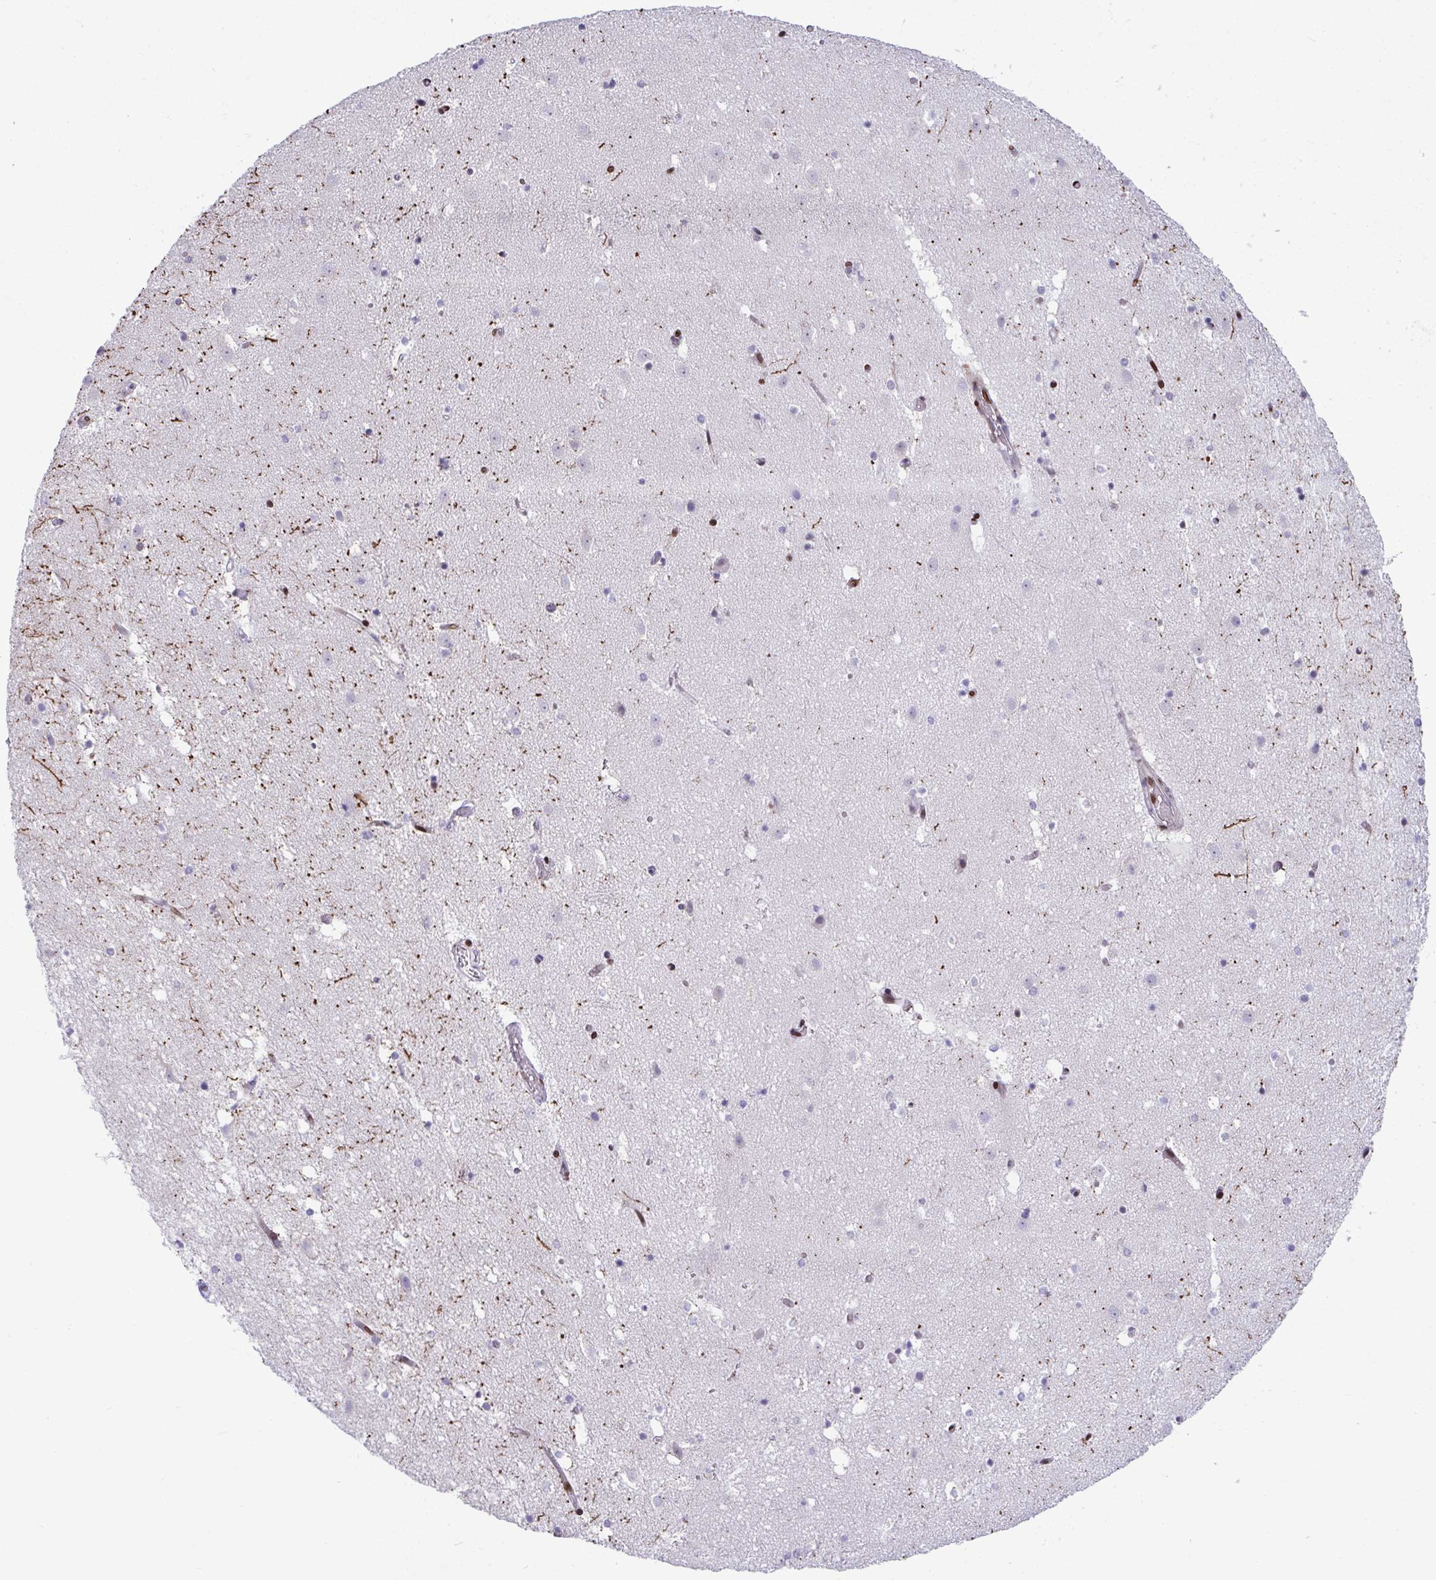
{"staining": {"intensity": "strong", "quantity": "<25%", "location": "nuclear"}, "tissue": "caudate", "cell_type": "Glial cells", "image_type": "normal", "snomed": [{"axis": "morphology", "description": "Normal tissue, NOS"}, {"axis": "topography", "description": "Lateral ventricle wall"}], "caption": "DAB (3,3'-diaminobenzidine) immunohistochemical staining of unremarkable caudate demonstrates strong nuclear protein positivity in about <25% of glial cells. The staining was performed using DAB to visualize the protein expression in brown, while the nuclei were stained in blue with hematoxylin (Magnification: 20x).", "gene": "ISL1", "patient": {"sex": "male", "age": 37}}